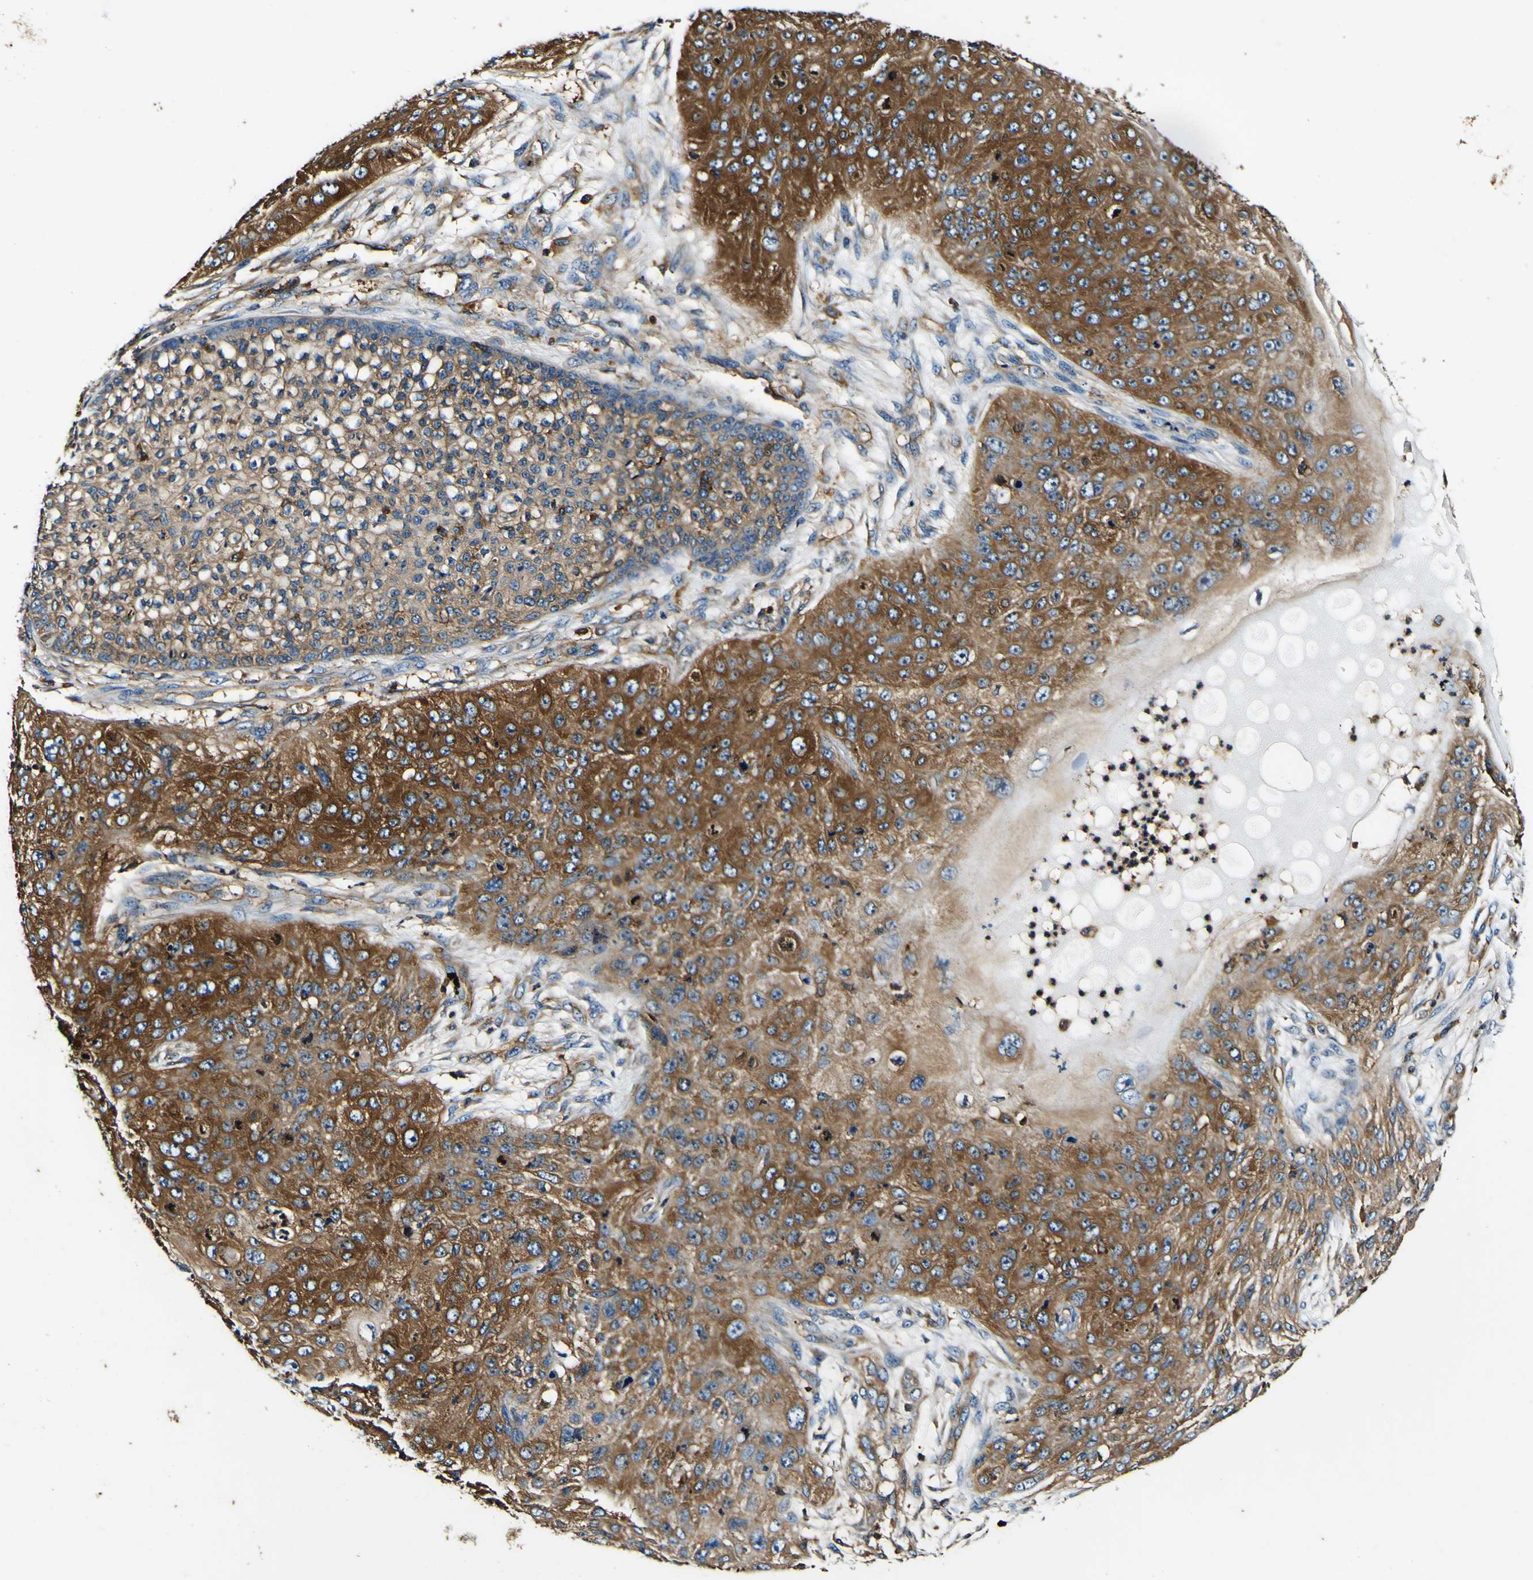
{"staining": {"intensity": "strong", "quantity": ">75%", "location": "cytoplasmic/membranous"}, "tissue": "skin cancer", "cell_type": "Tumor cells", "image_type": "cancer", "snomed": [{"axis": "morphology", "description": "Squamous cell carcinoma, NOS"}, {"axis": "topography", "description": "Skin"}], "caption": "Approximately >75% of tumor cells in squamous cell carcinoma (skin) show strong cytoplasmic/membranous protein positivity as visualized by brown immunohistochemical staining.", "gene": "RHOT2", "patient": {"sex": "female", "age": 80}}